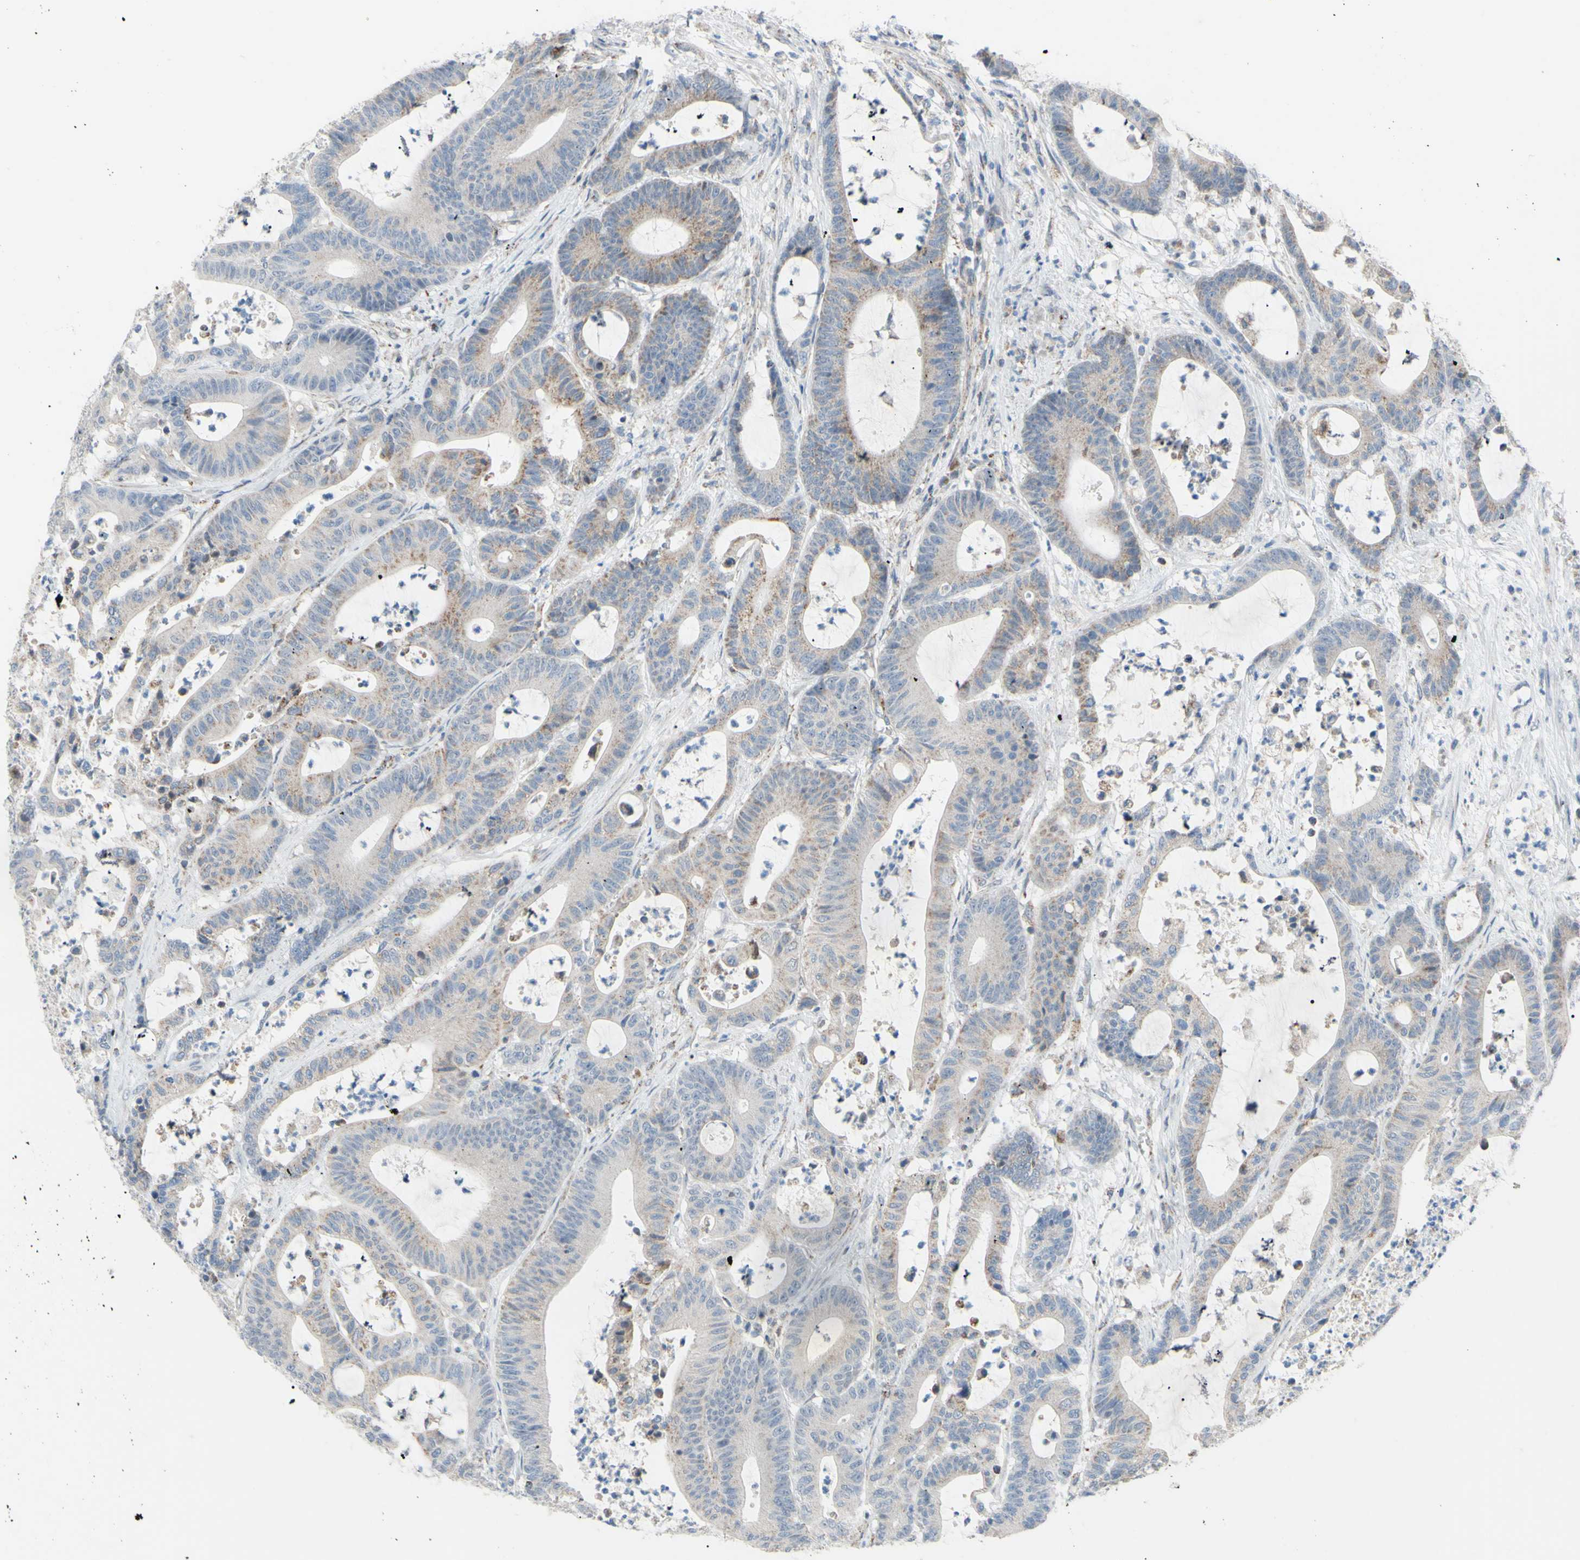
{"staining": {"intensity": "weak", "quantity": "25%-75%", "location": "cytoplasmic/membranous"}, "tissue": "colorectal cancer", "cell_type": "Tumor cells", "image_type": "cancer", "snomed": [{"axis": "morphology", "description": "Adenocarcinoma, NOS"}, {"axis": "topography", "description": "Colon"}], "caption": "Protein expression analysis of adenocarcinoma (colorectal) shows weak cytoplasmic/membranous staining in about 25%-75% of tumor cells.", "gene": "GLT8D1", "patient": {"sex": "female", "age": 84}}